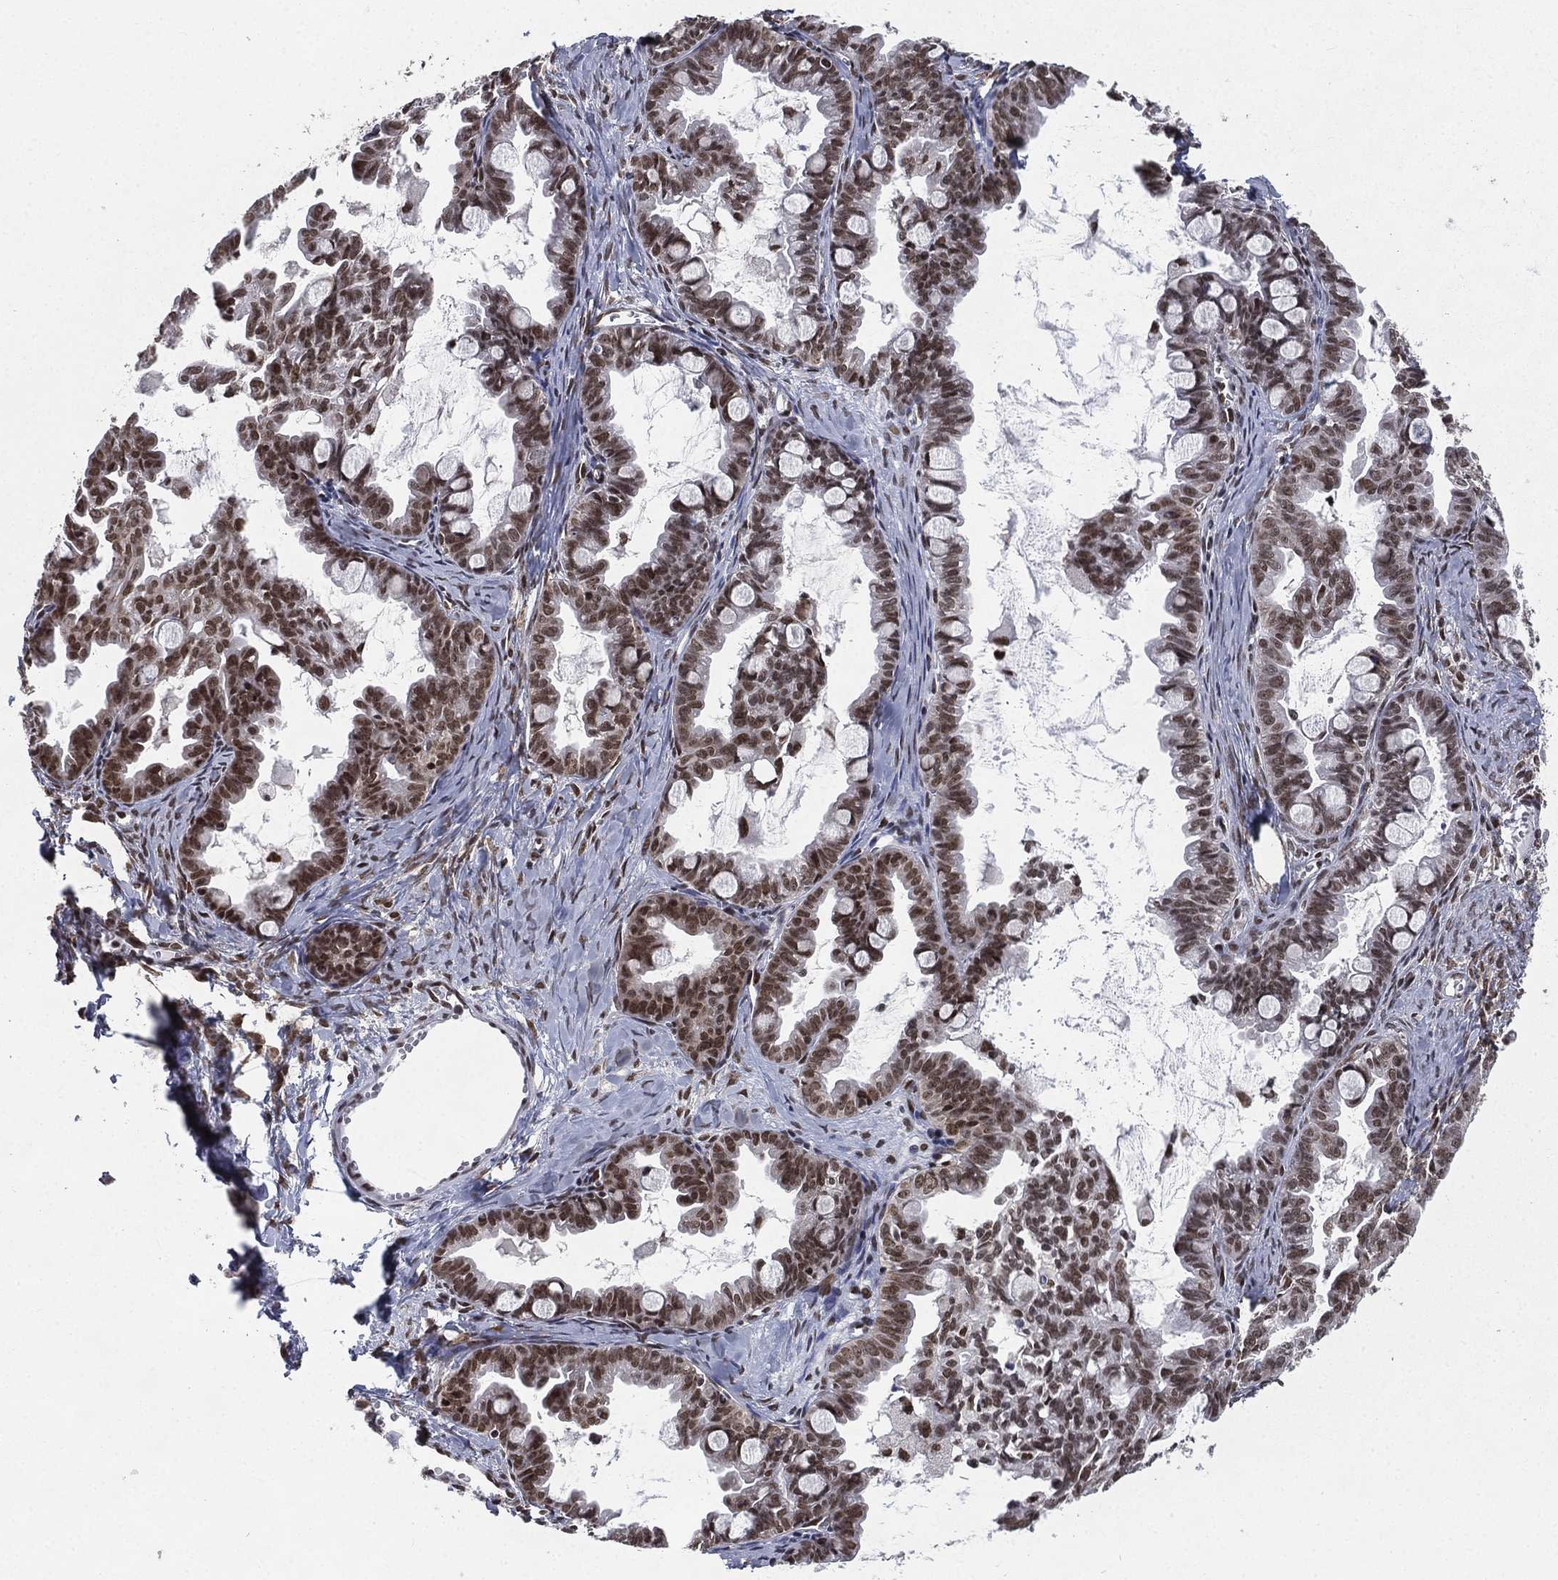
{"staining": {"intensity": "moderate", "quantity": ">75%", "location": "nuclear"}, "tissue": "ovarian cancer", "cell_type": "Tumor cells", "image_type": "cancer", "snomed": [{"axis": "morphology", "description": "Cystadenocarcinoma, mucinous, NOS"}, {"axis": "topography", "description": "Ovary"}], "caption": "An image showing moderate nuclear positivity in approximately >75% of tumor cells in ovarian cancer, as visualized by brown immunohistochemical staining.", "gene": "FUBP3", "patient": {"sex": "female", "age": 63}}